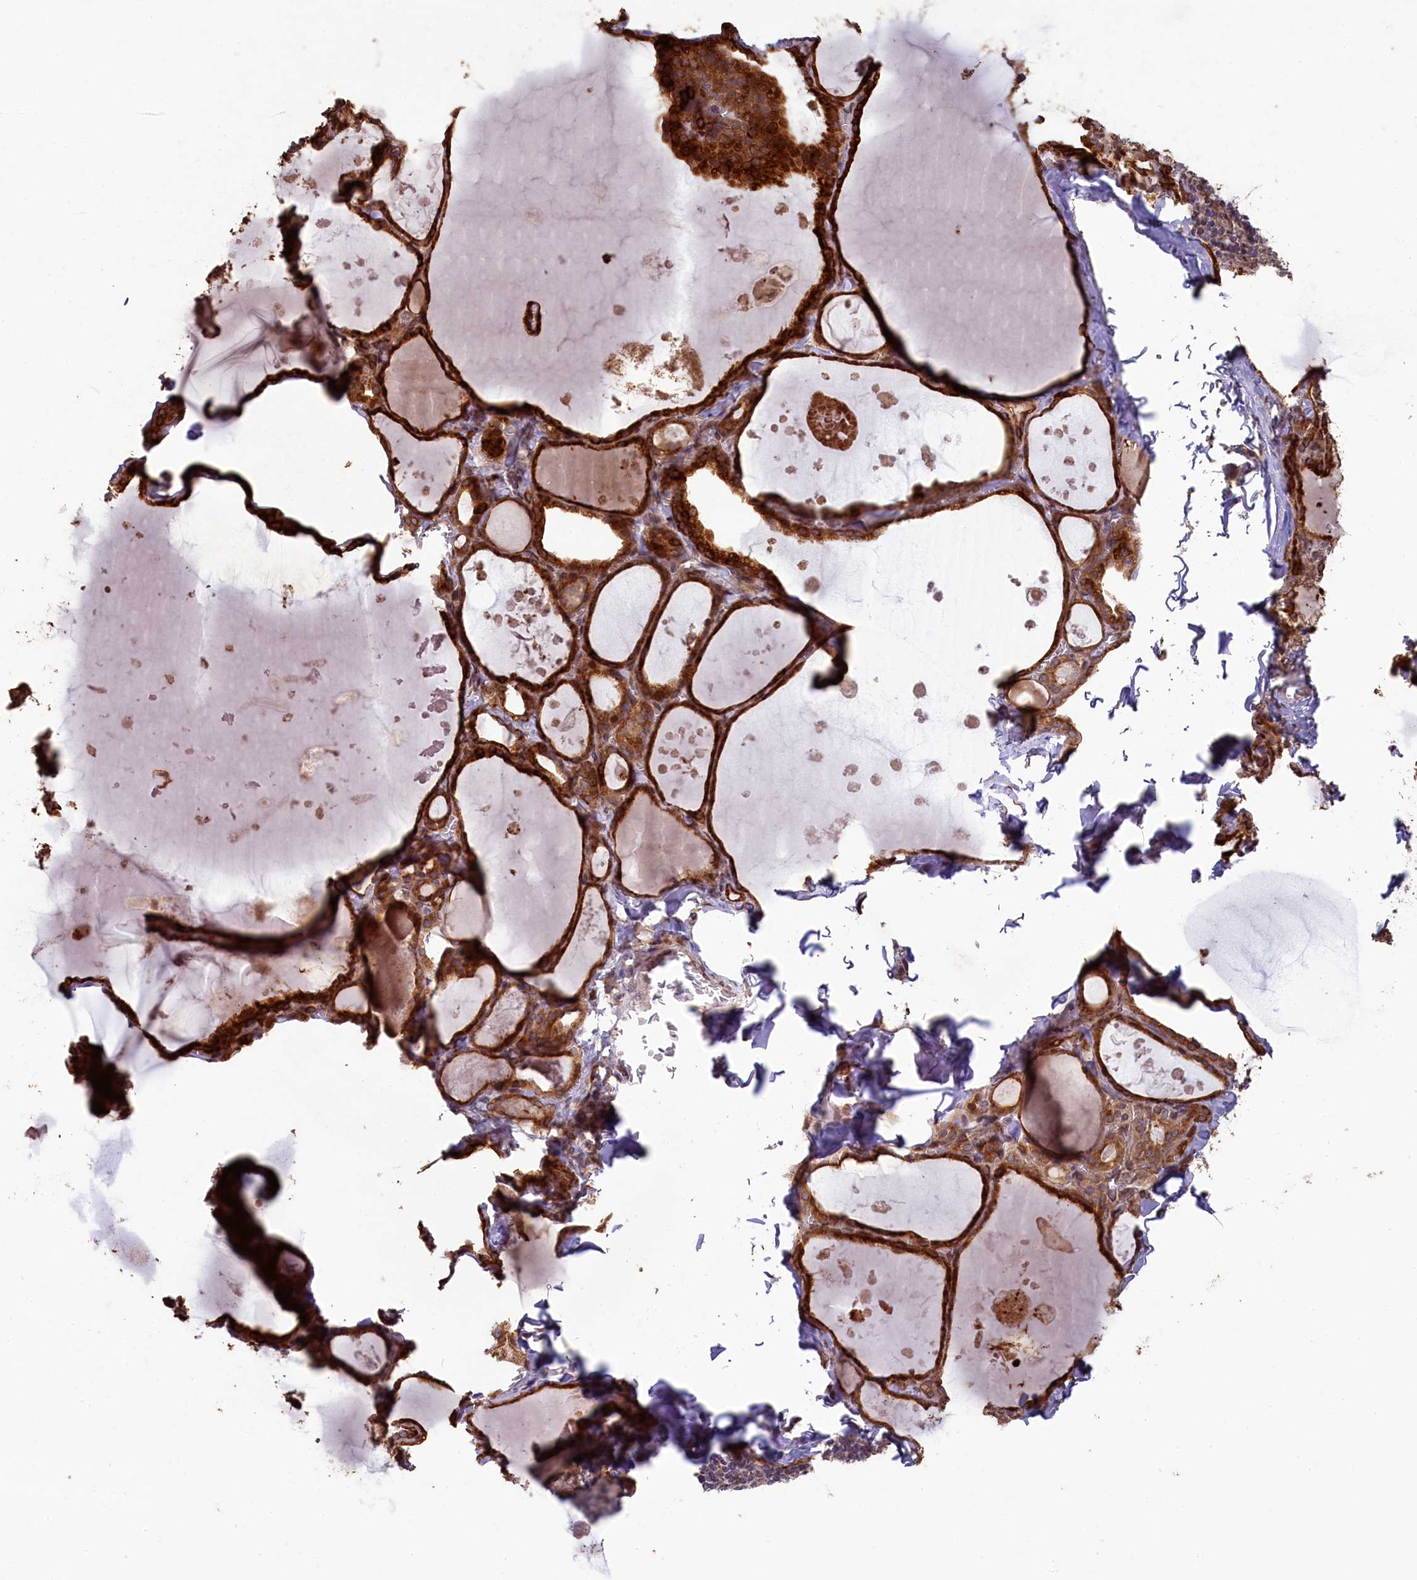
{"staining": {"intensity": "strong", "quantity": ">75%", "location": "cytoplasmic/membranous"}, "tissue": "thyroid gland", "cell_type": "Glandular cells", "image_type": "normal", "snomed": [{"axis": "morphology", "description": "Normal tissue, NOS"}, {"axis": "topography", "description": "Thyroid gland"}], "caption": "A brown stain highlights strong cytoplasmic/membranous expression of a protein in glandular cells of normal human thyroid gland. Using DAB (brown) and hematoxylin (blue) stains, captured at high magnification using brightfield microscopy.", "gene": "SLC38A7", "patient": {"sex": "male", "age": 56}}